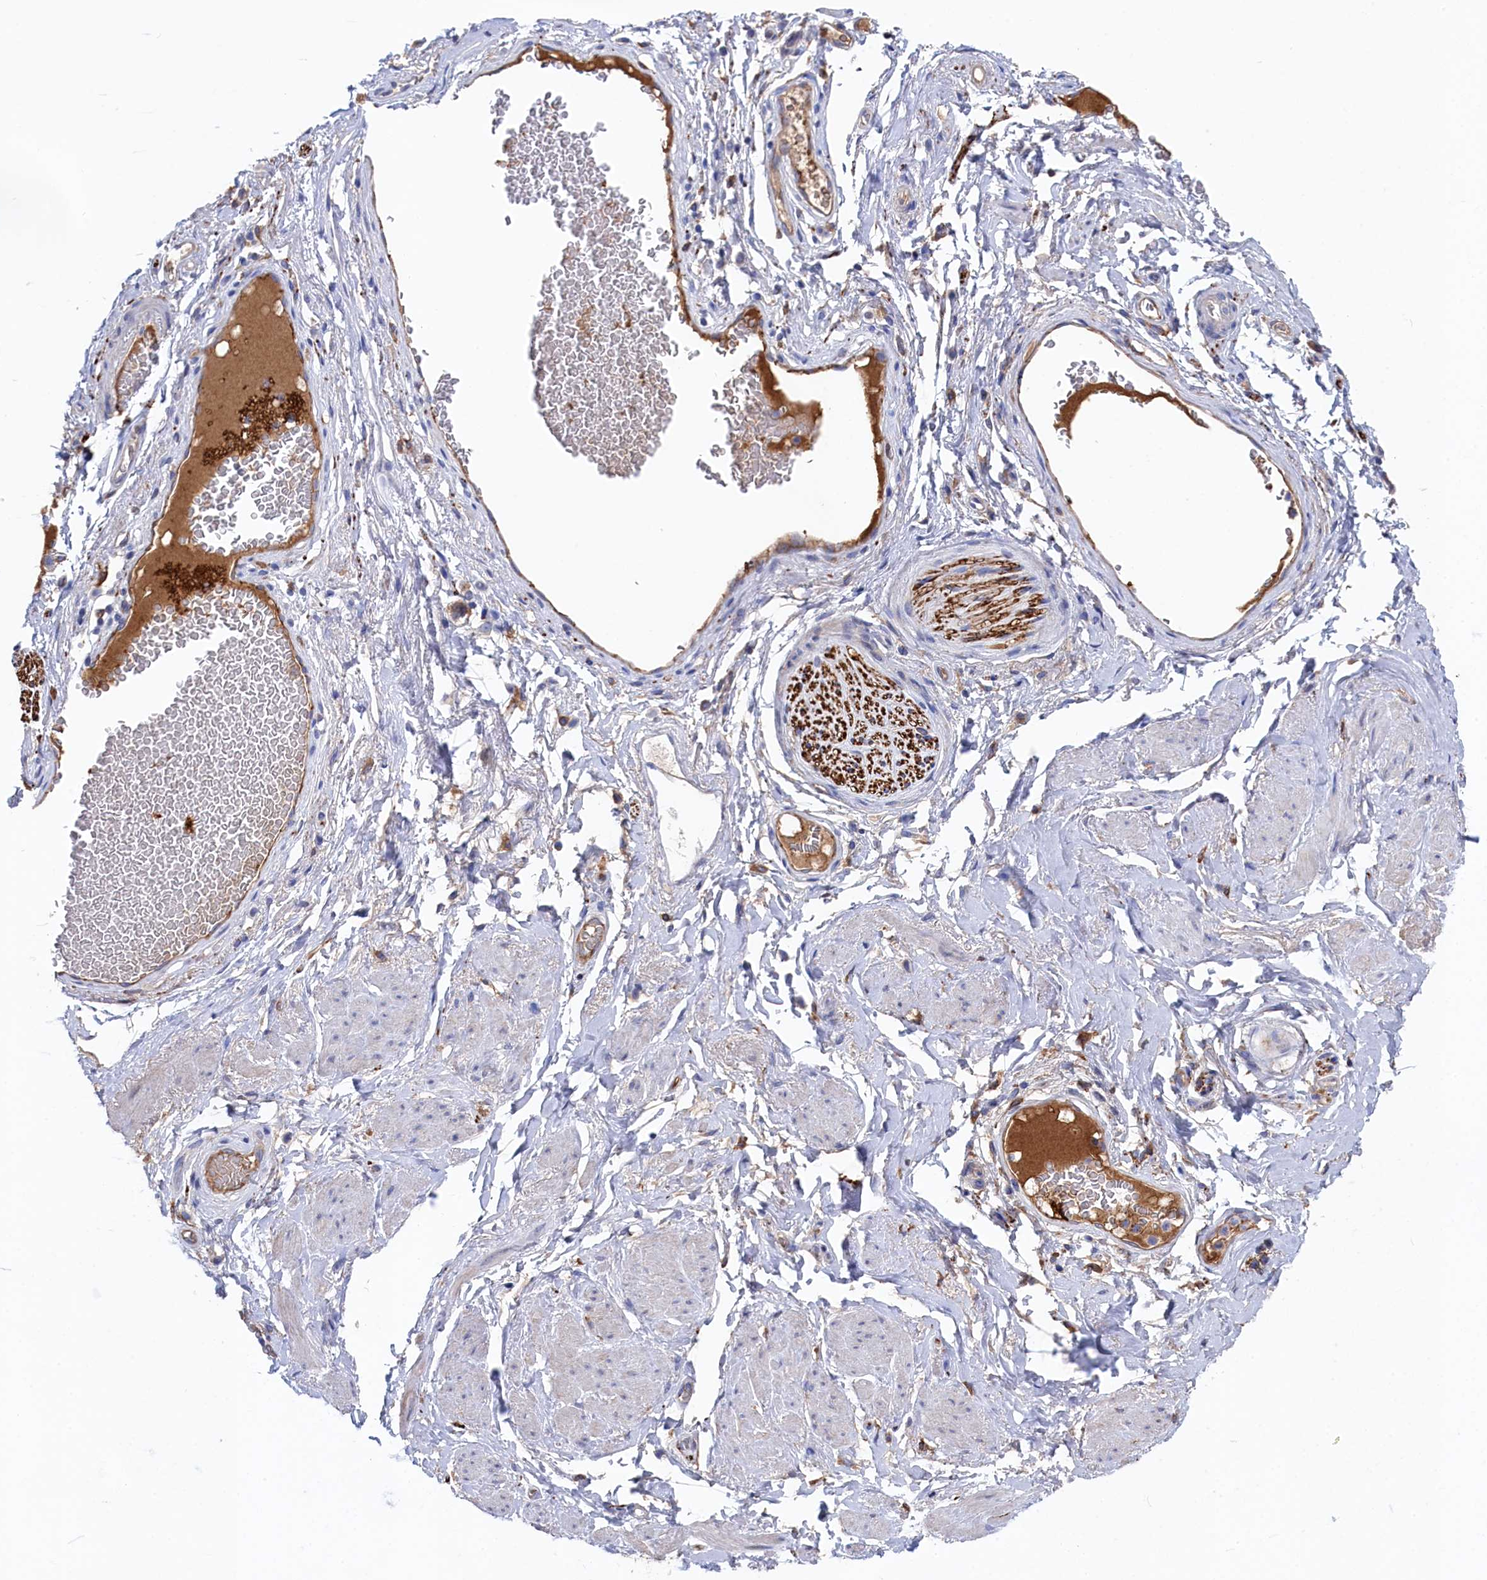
{"staining": {"intensity": "weak", "quantity": "25%-75%", "location": "cytoplasmic/membranous"}, "tissue": "adipose tissue", "cell_type": "Adipocytes", "image_type": "normal", "snomed": [{"axis": "morphology", "description": "Normal tissue, NOS"}, {"axis": "morphology", "description": "Adenocarcinoma, NOS"}, {"axis": "topography", "description": "Rectum"}, {"axis": "topography", "description": "Vagina"}, {"axis": "topography", "description": "Peripheral nerve tissue"}], "caption": "A low amount of weak cytoplasmic/membranous staining is identified in approximately 25%-75% of adipocytes in normal adipose tissue. (IHC, brightfield microscopy, high magnification).", "gene": "C12orf73", "patient": {"sex": "female", "age": 71}}